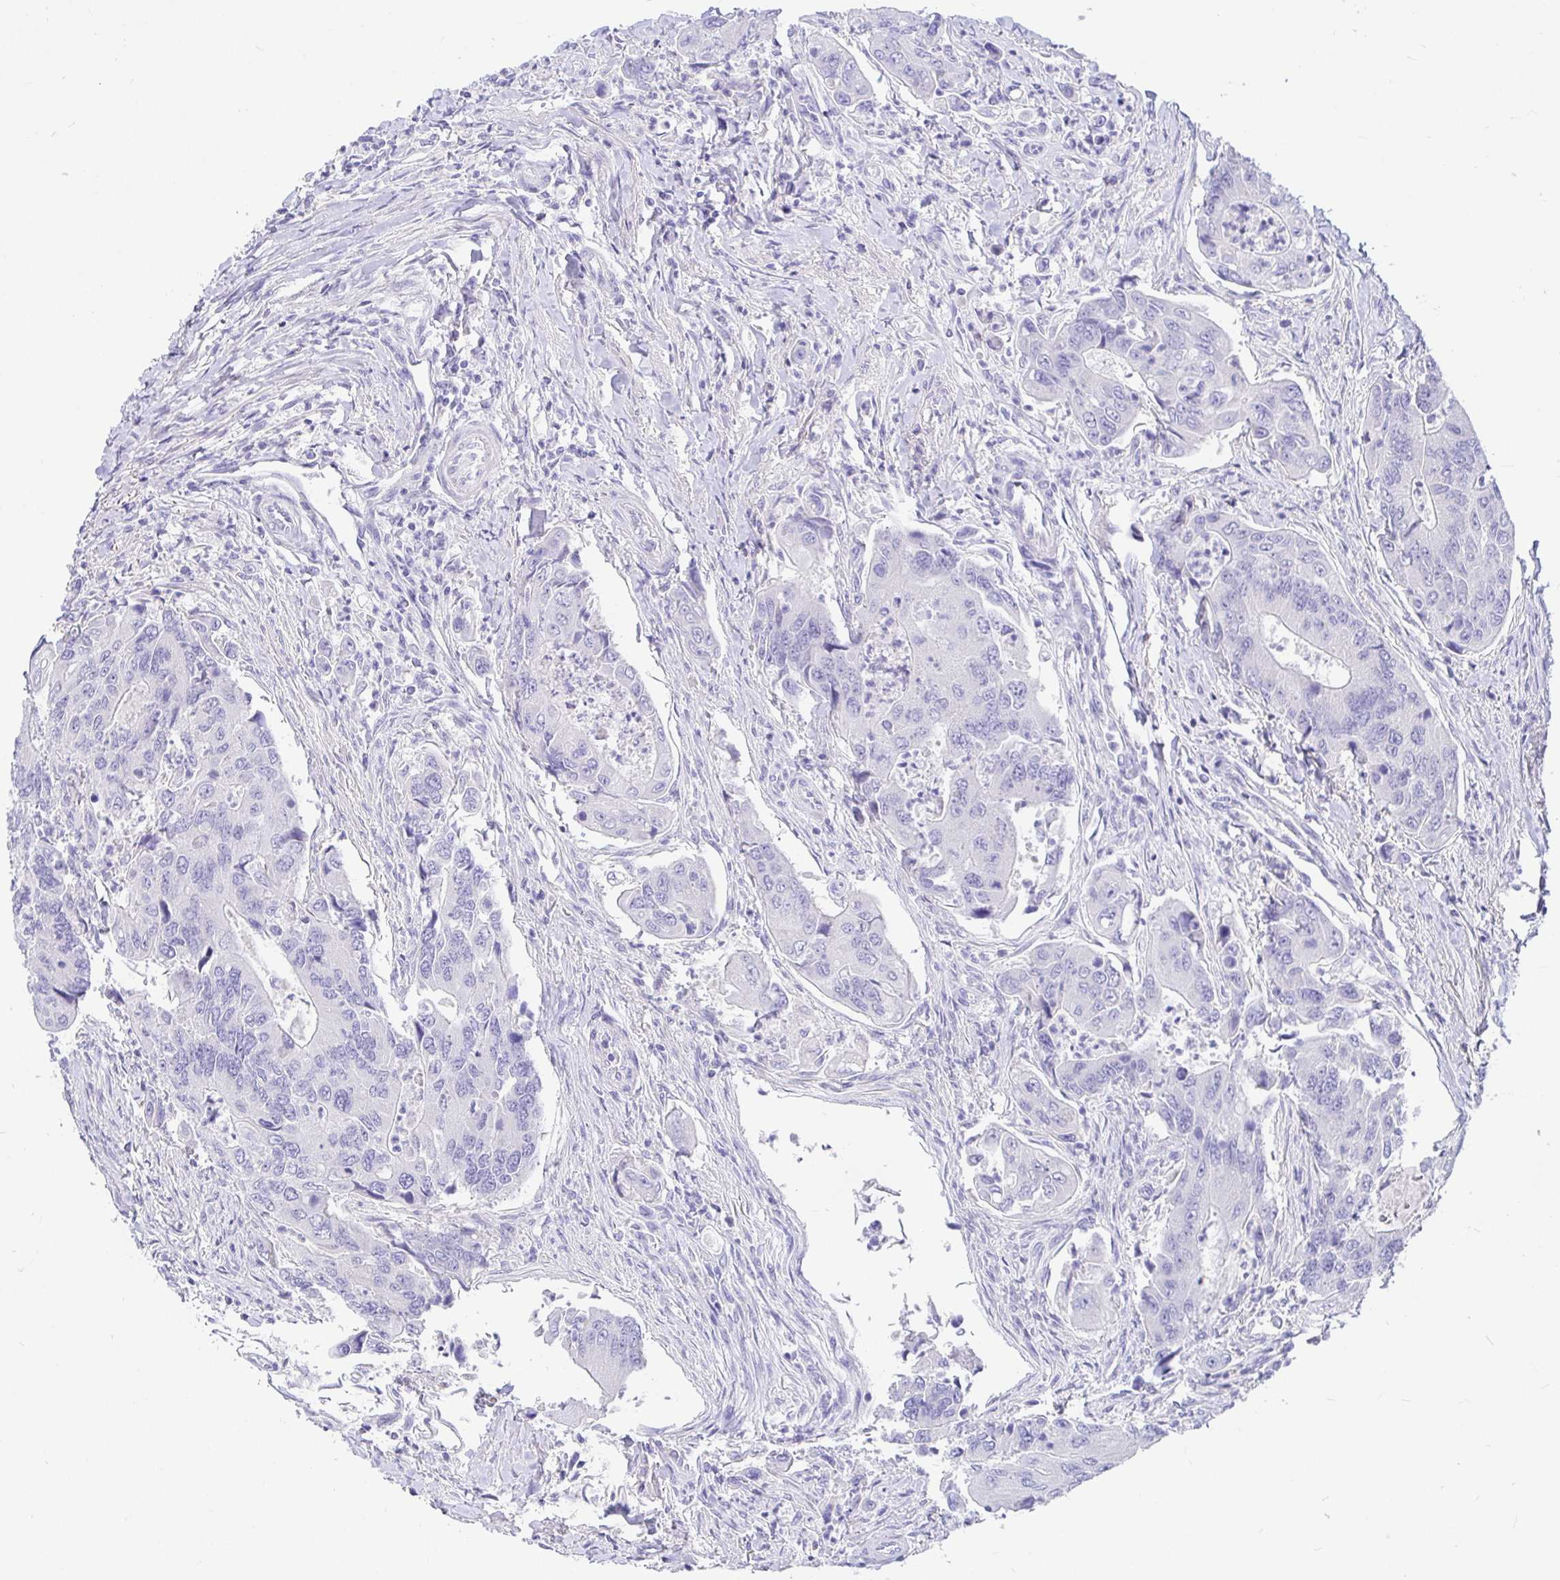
{"staining": {"intensity": "negative", "quantity": "none", "location": "none"}, "tissue": "colorectal cancer", "cell_type": "Tumor cells", "image_type": "cancer", "snomed": [{"axis": "morphology", "description": "Adenocarcinoma, NOS"}, {"axis": "topography", "description": "Colon"}], "caption": "A photomicrograph of colorectal cancer (adenocarcinoma) stained for a protein displays no brown staining in tumor cells. (DAB immunohistochemistry with hematoxylin counter stain).", "gene": "TPTE", "patient": {"sex": "female", "age": 67}}